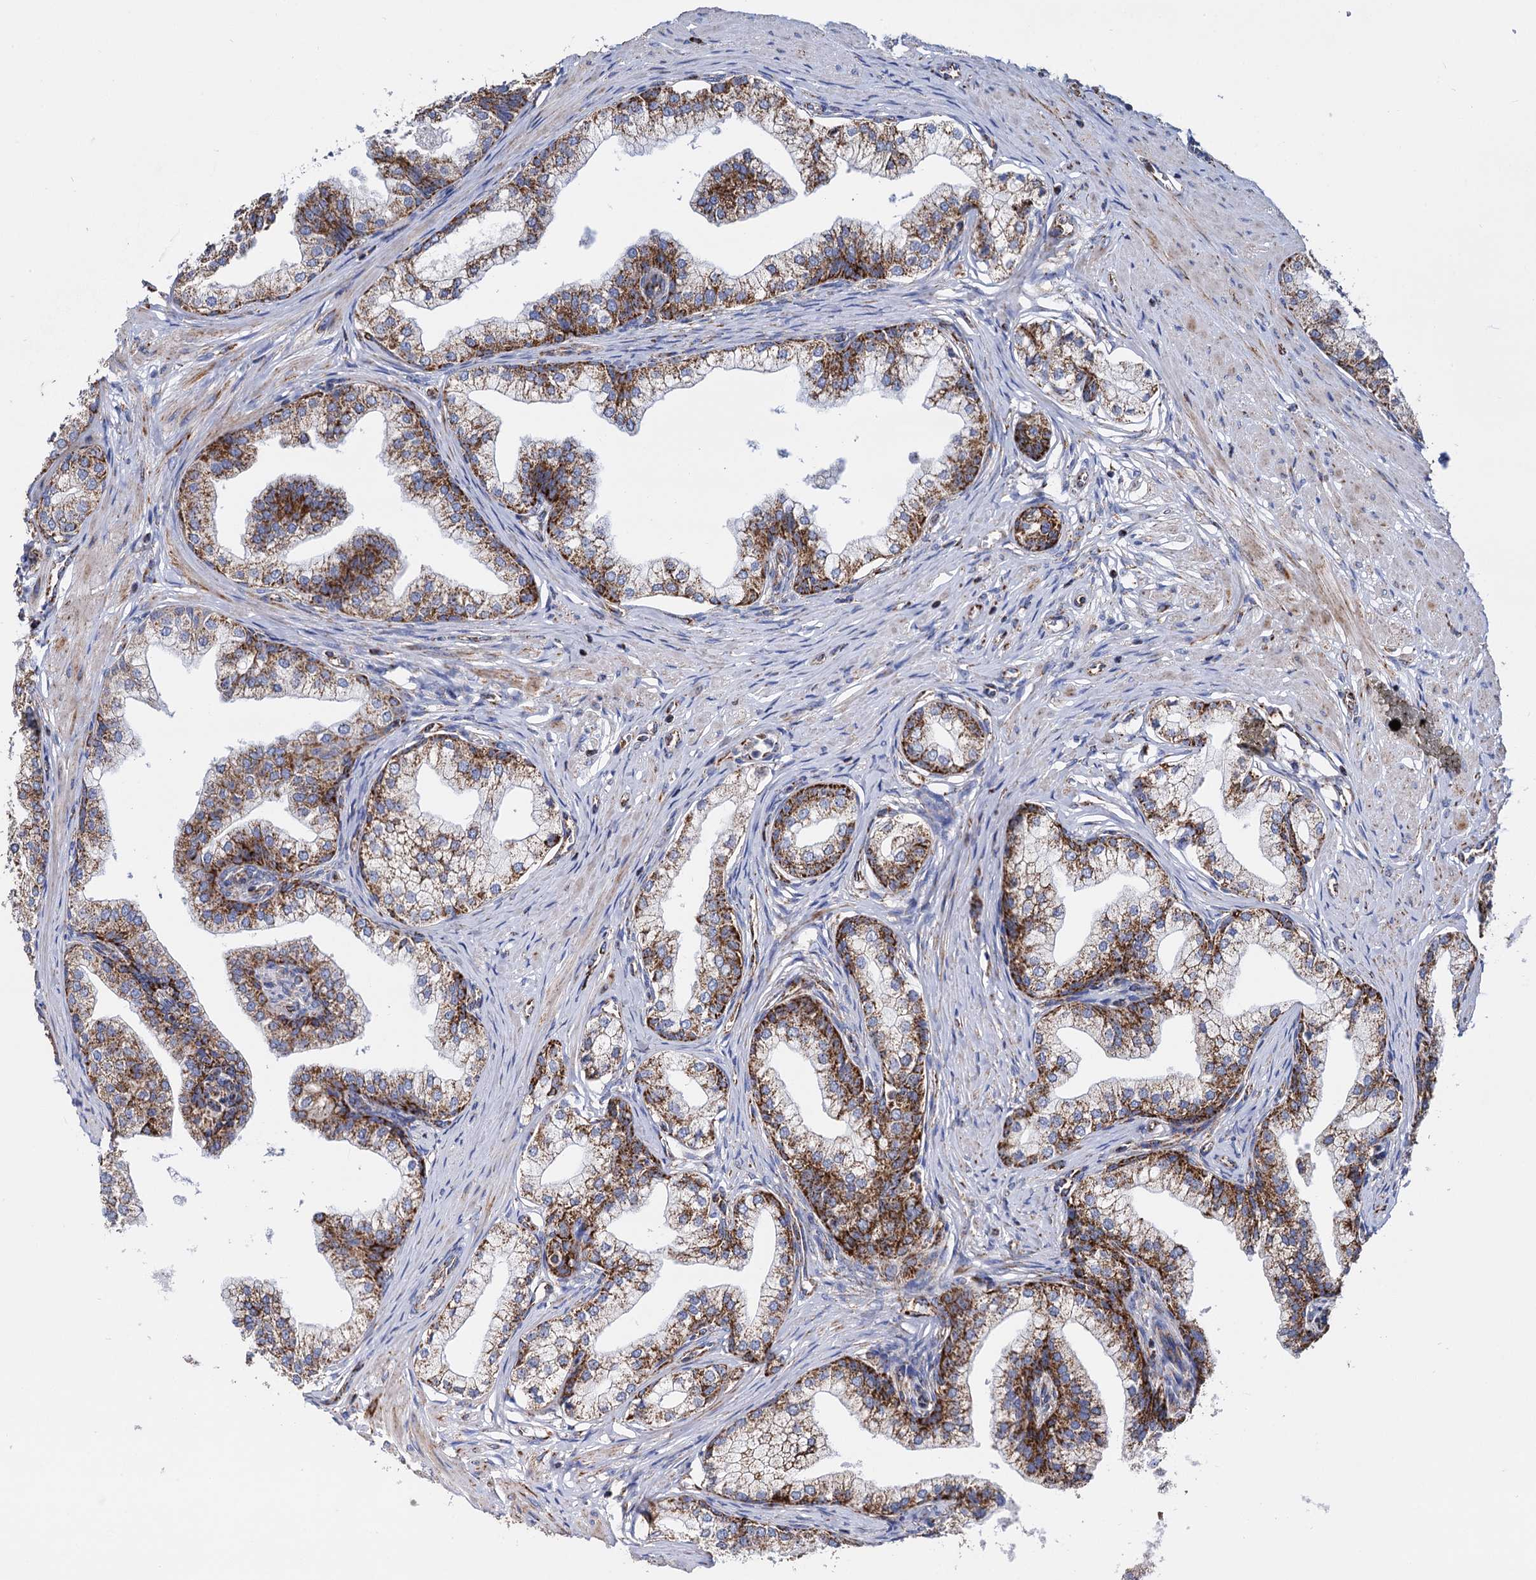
{"staining": {"intensity": "strong", "quantity": ">75%", "location": "cytoplasmic/membranous"}, "tissue": "prostate", "cell_type": "Glandular cells", "image_type": "normal", "snomed": [{"axis": "morphology", "description": "Normal tissue, NOS"}, {"axis": "topography", "description": "Prostate"}], "caption": "DAB immunohistochemical staining of benign human prostate displays strong cytoplasmic/membranous protein expression in approximately >75% of glandular cells.", "gene": "TIMM10", "patient": {"sex": "male", "age": 60}}